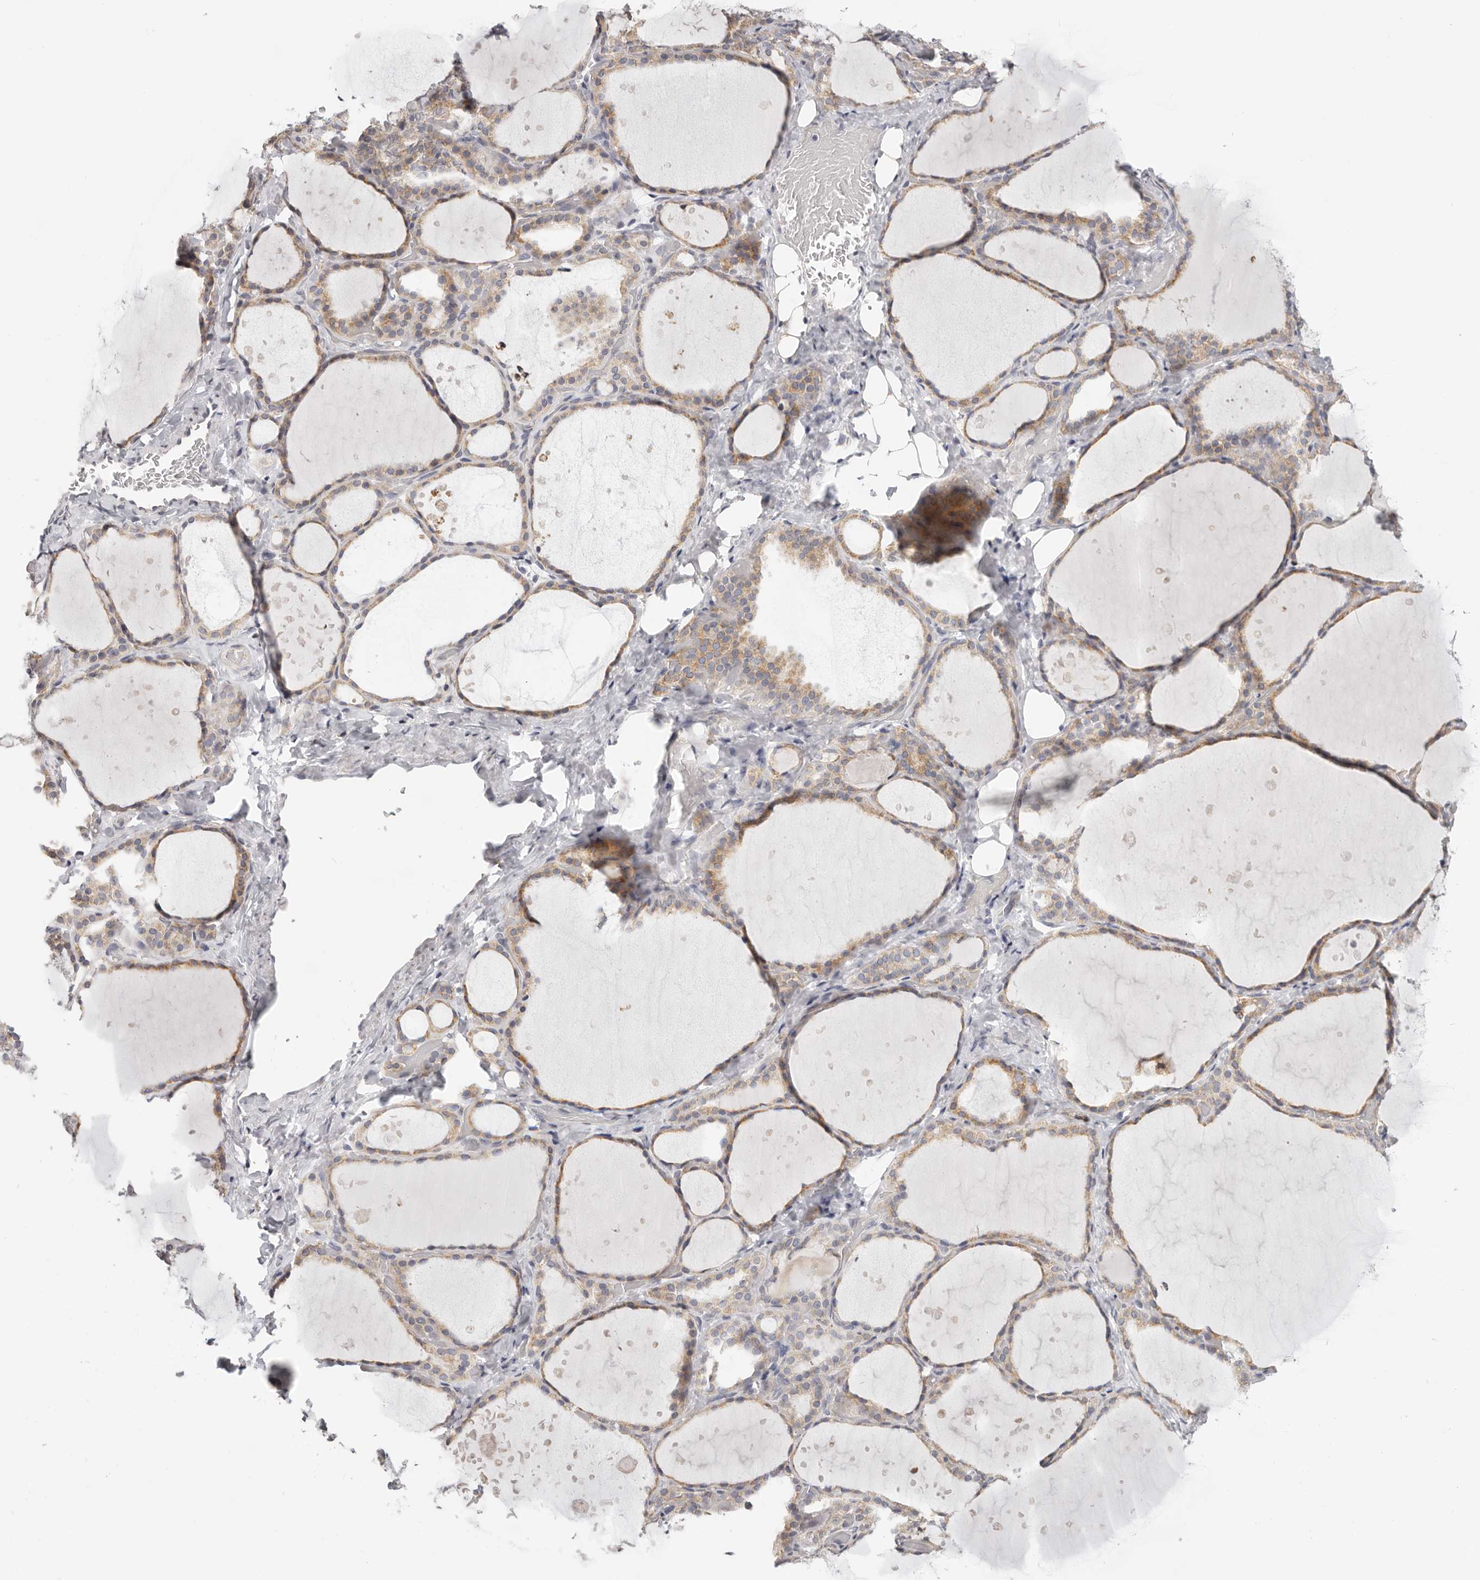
{"staining": {"intensity": "moderate", "quantity": ">75%", "location": "cytoplasmic/membranous"}, "tissue": "thyroid gland", "cell_type": "Glandular cells", "image_type": "normal", "snomed": [{"axis": "morphology", "description": "Normal tissue, NOS"}, {"axis": "topography", "description": "Thyroid gland"}], "caption": "The immunohistochemical stain shows moderate cytoplasmic/membranous positivity in glandular cells of unremarkable thyroid gland. (DAB (3,3'-diaminobenzidine) IHC with brightfield microscopy, high magnification).", "gene": "IL32", "patient": {"sex": "female", "age": 44}}